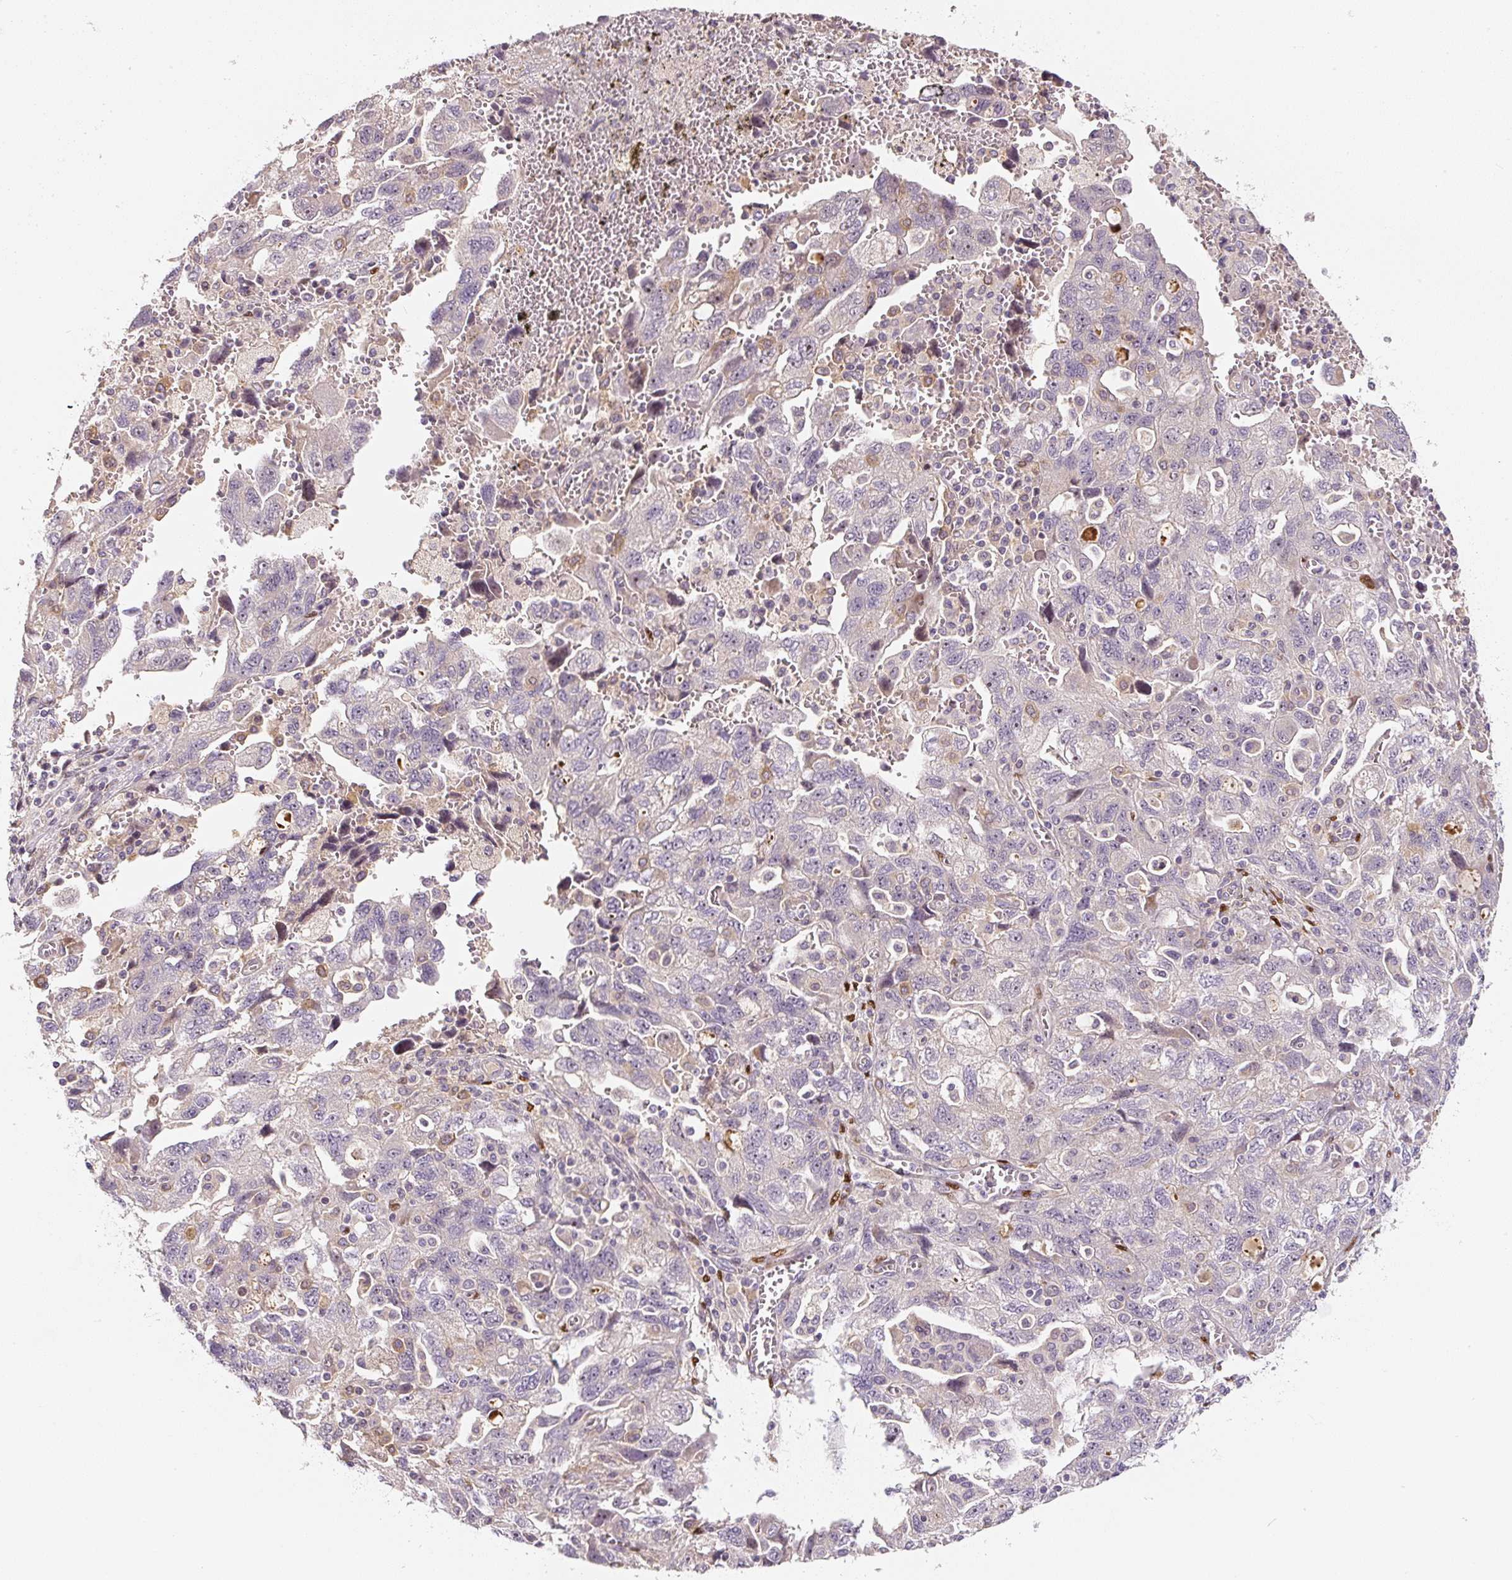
{"staining": {"intensity": "negative", "quantity": "none", "location": "none"}, "tissue": "ovarian cancer", "cell_type": "Tumor cells", "image_type": "cancer", "snomed": [{"axis": "morphology", "description": "Carcinoma, NOS"}, {"axis": "morphology", "description": "Cystadenocarcinoma, serous, NOS"}, {"axis": "topography", "description": "Ovary"}], "caption": "Micrograph shows no protein staining in tumor cells of serous cystadenocarcinoma (ovarian) tissue.", "gene": "PWWP3B", "patient": {"sex": "female", "age": 69}}